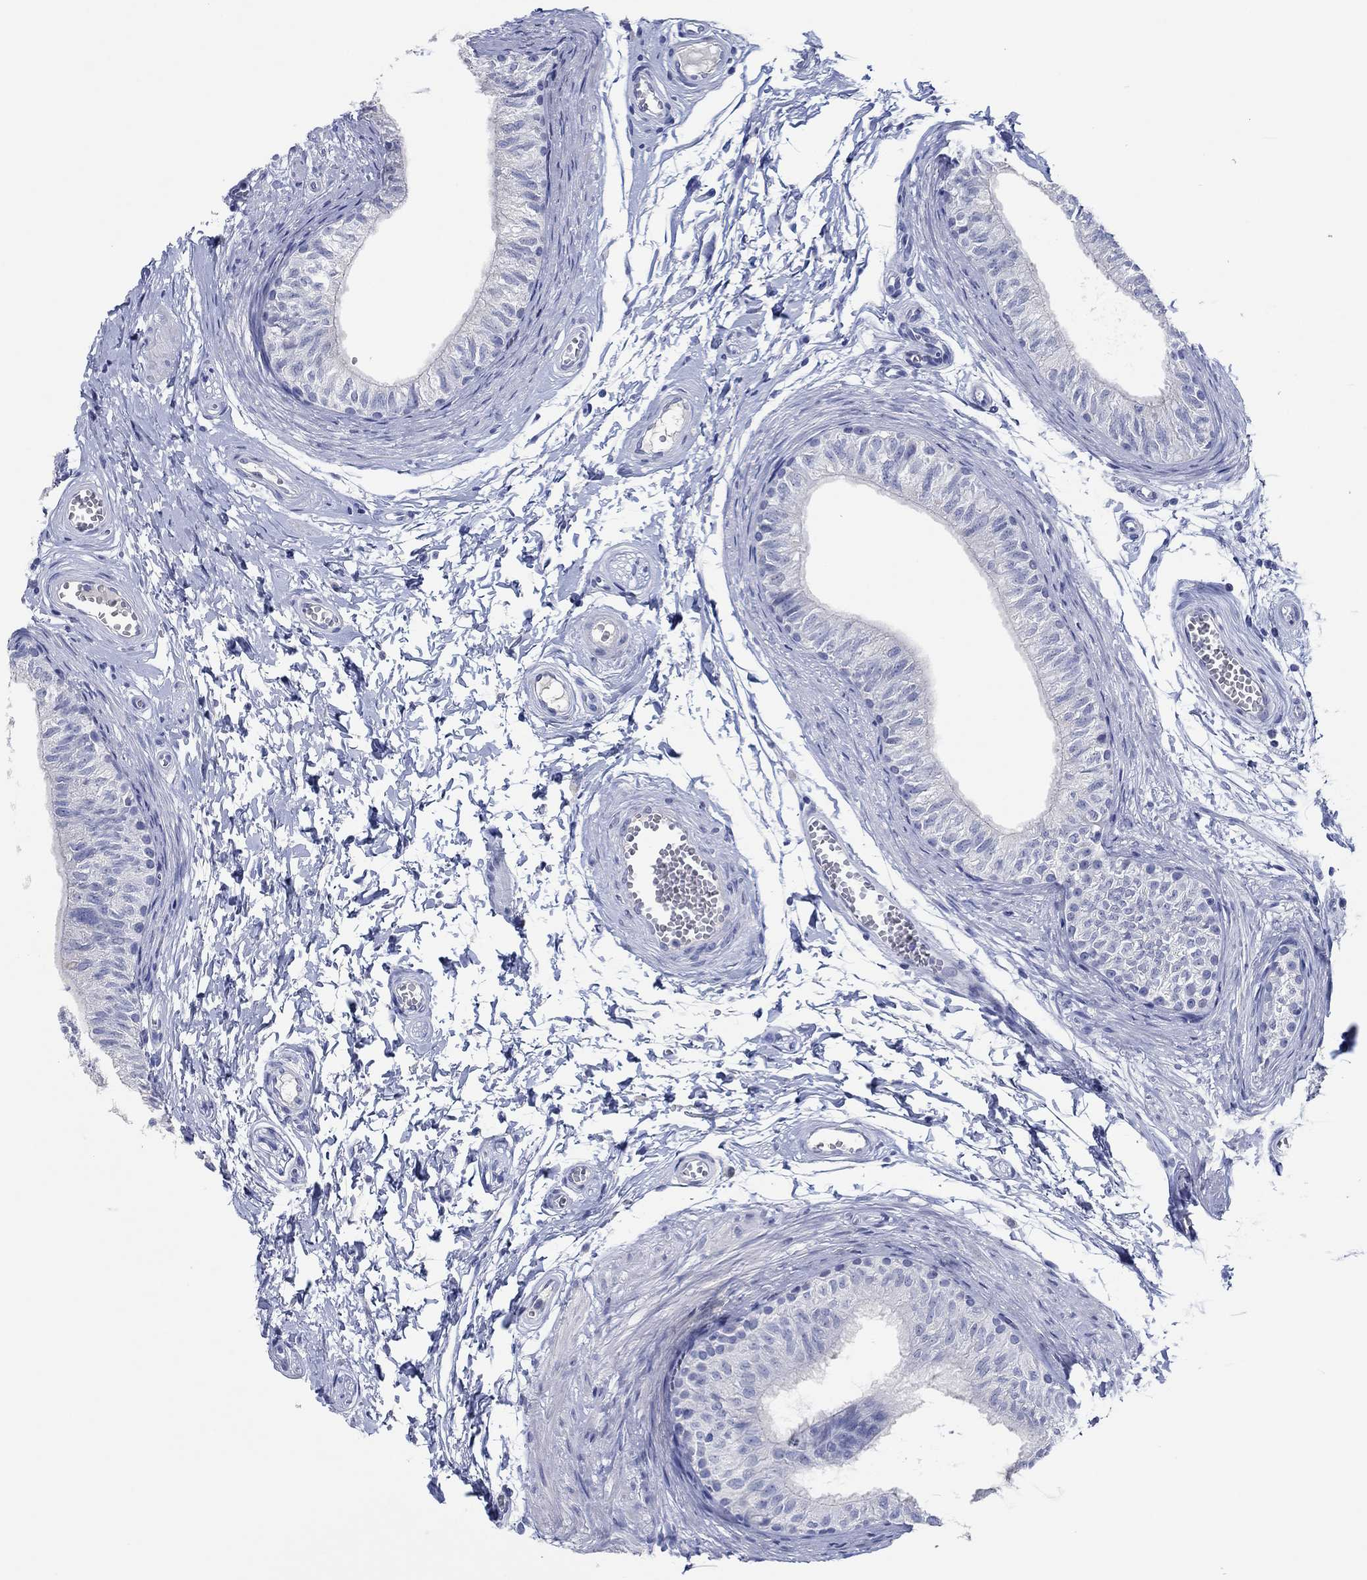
{"staining": {"intensity": "negative", "quantity": "none", "location": "none"}, "tissue": "epididymis", "cell_type": "Glandular cells", "image_type": "normal", "snomed": [{"axis": "morphology", "description": "Normal tissue, NOS"}, {"axis": "topography", "description": "Epididymis"}], "caption": "A photomicrograph of epididymis stained for a protein shows no brown staining in glandular cells. Nuclei are stained in blue.", "gene": "POU5F1", "patient": {"sex": "male", "age": 22}}